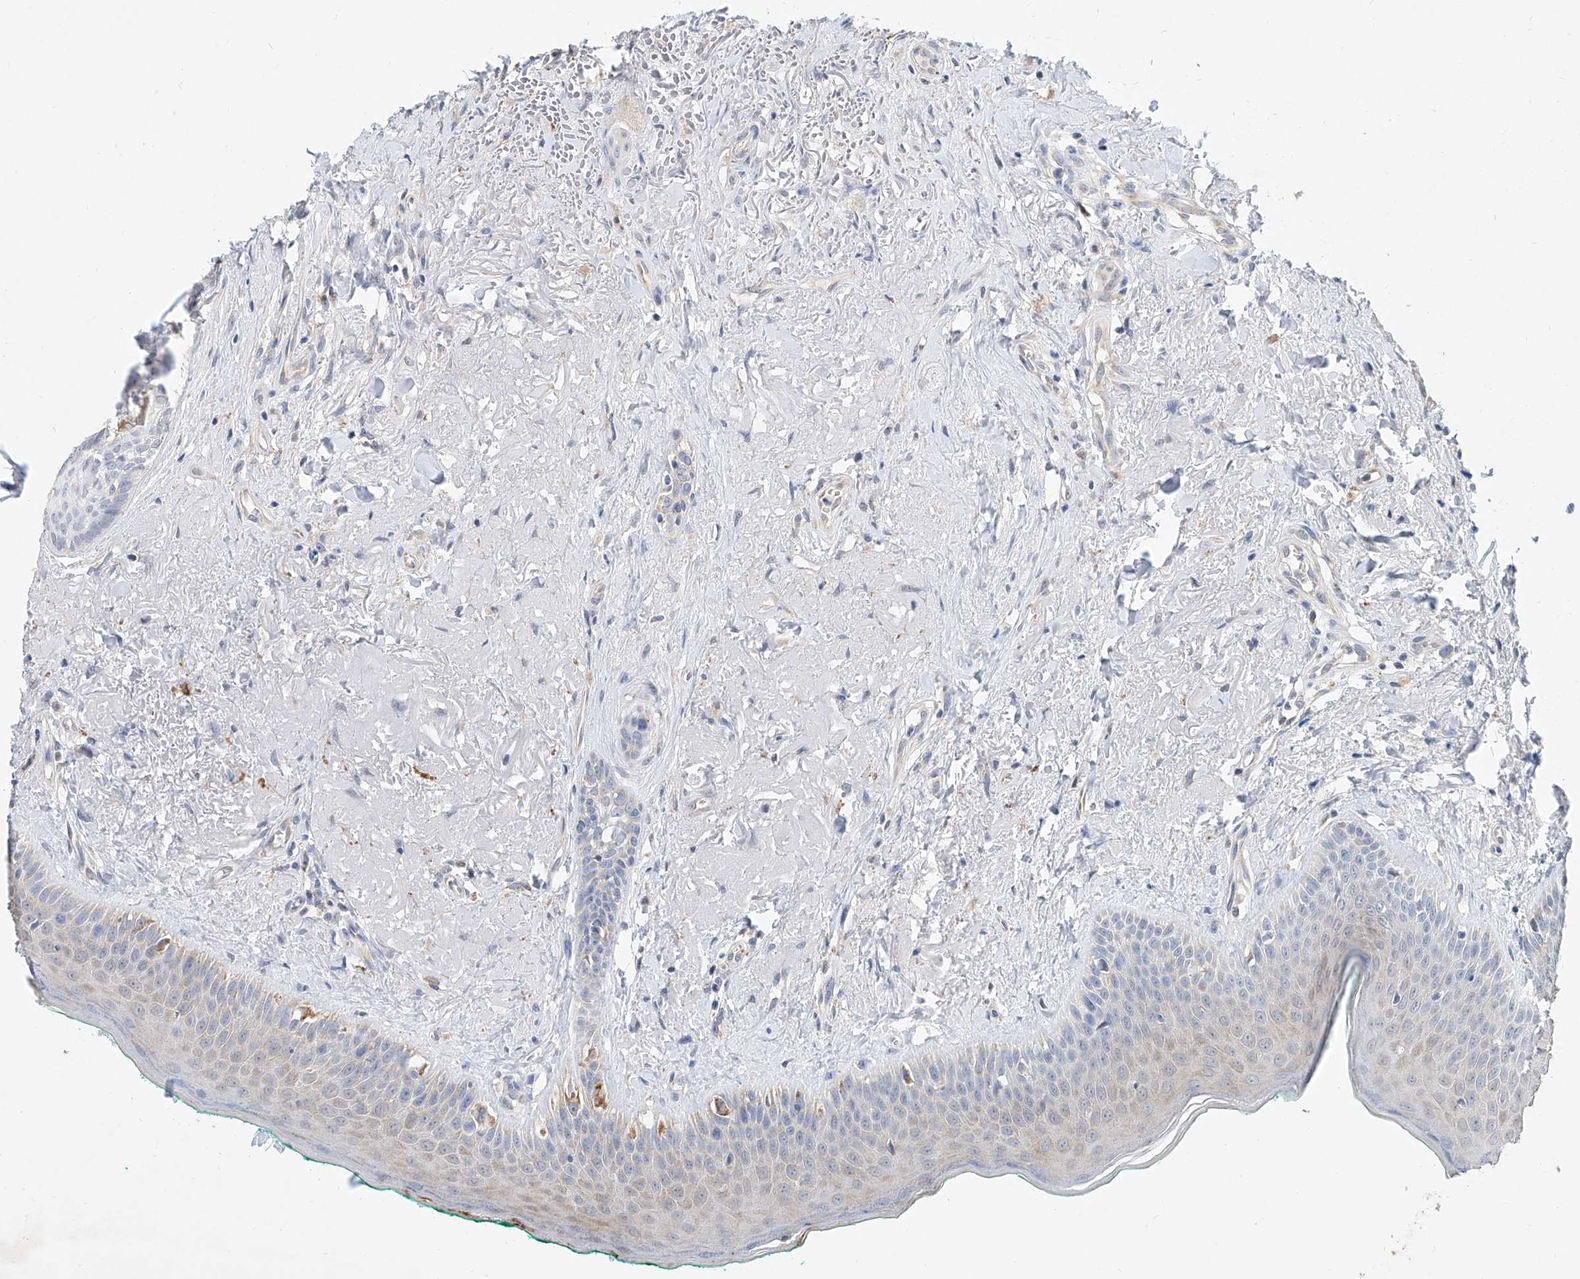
{"staining": {"intensity": "weak", "quantity": "<25%", "location": "cytoplasmic/membranous"}, "tissue": "oral mucosa", "cell_type": "Squamous epithelial cells", "image_type": "normal", "snomed": [{"axis": "morphology", "description": "Normal tissue, NOS"}, {"axis": "topography", "description": "Oral tissue"}], "caption": "The immunohistochemistry (IHC) image has no significant positivity in squamous epithelial cells of oral mucosa. Brightfield microscopy of immunohistochemistry stained with DAB (brown) and hematoxylin (blue), captured at high magnification.", "gene": "BPTF", "patient": {"sex": "female", "age": 70}}